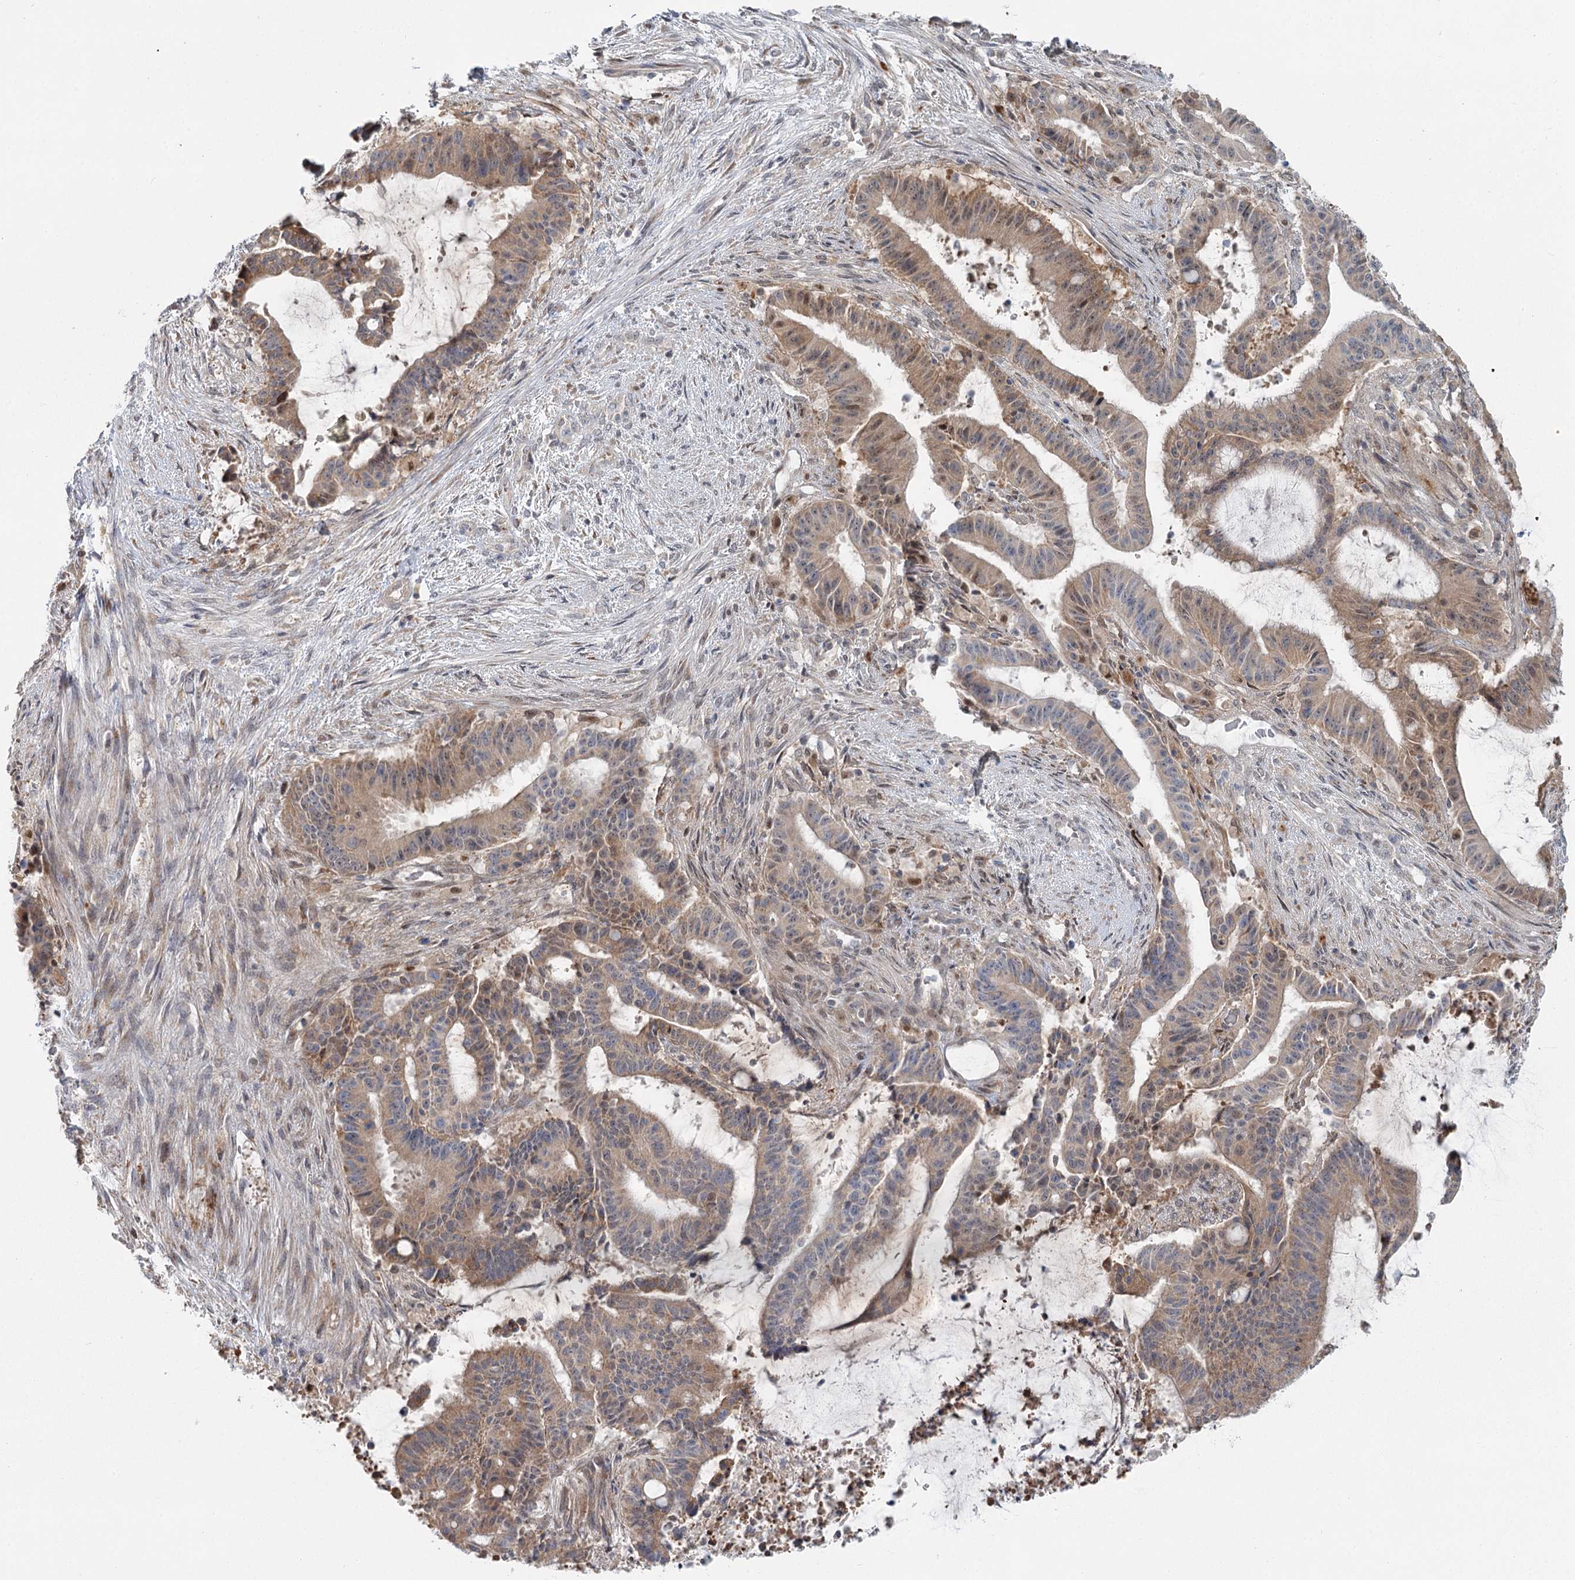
{"staining": {"intensity": "moderate", "quantity": "25%-75%", "location": "cytoplasmic/membranous,nuclear"}, "tissue": "liver cancer", "cell_type": "Tumor cells", "image_type": "cancer", "snomed": [{"axis": "morphology", "description": "Normal tissue, NOS"}, {"axis": "morphology", "description": "Cholangiocarcinoma"}, {"axis": "topography", "description": "Liver"}, {"axis": "topography", "description": "Peripheral nerve tissue"}], "caption": "This is a photomicrograph of IHC staining of cholangiocarcinoma (liver), which shows moderate staining in the cytoplasmic/membranous and nuclear of tumor cells.", "gene": "THNSL1", "patient": {"sex": "female", "age": 73}}